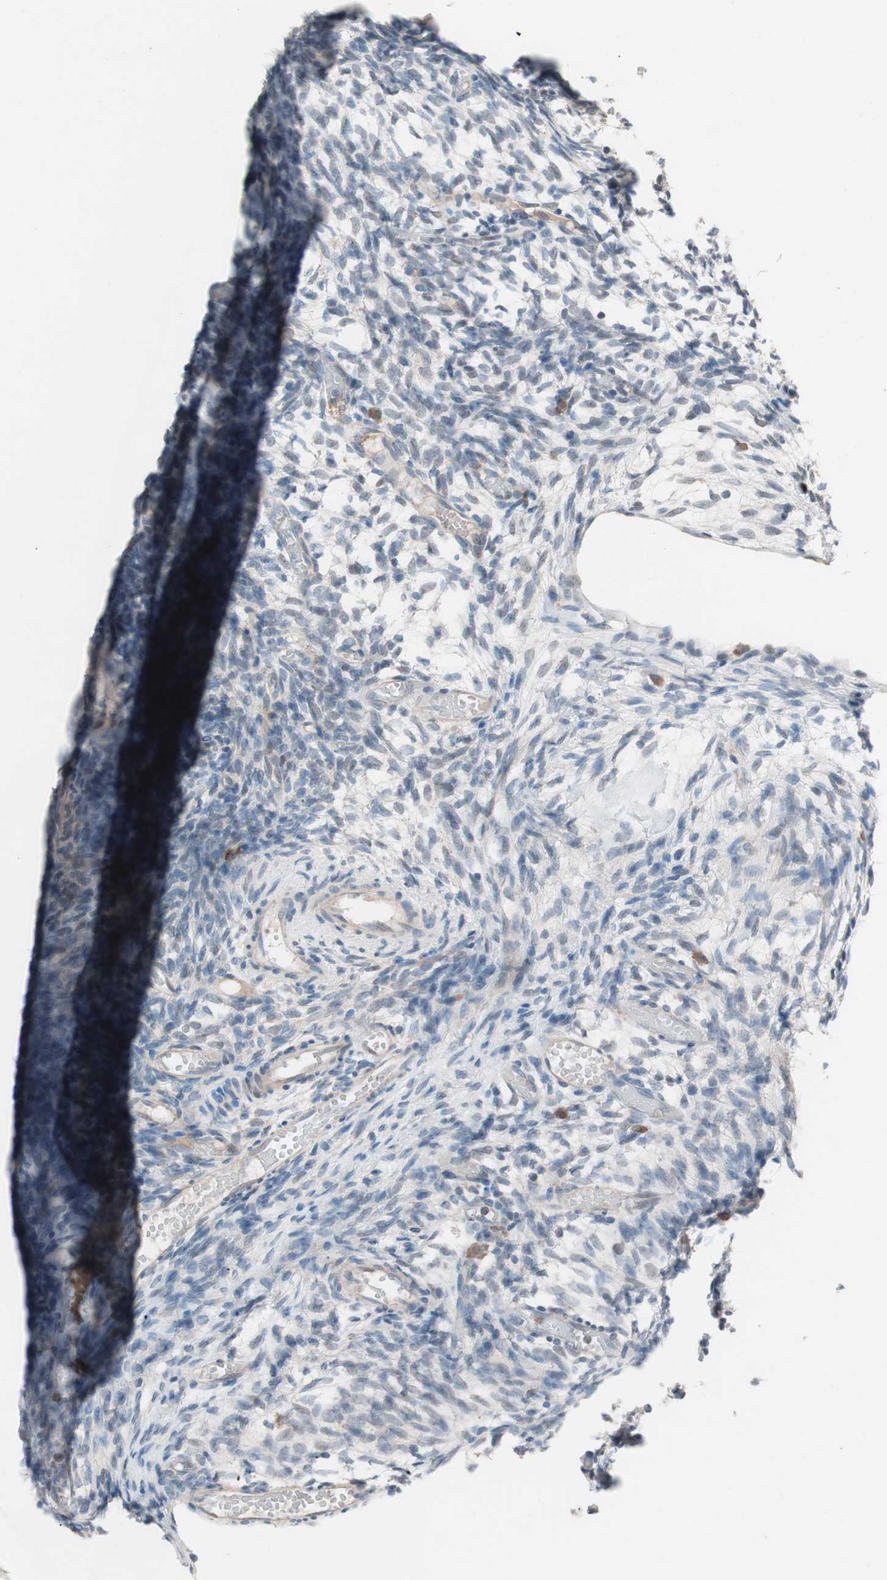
{"staining": {"intensity": "negative", "quantity": "none", "location": "none"}, "tissue": "ovary", "cell_type": "Ovarian stroma cells", "image_type": "normal", "snomed": [{"axis": "morphology", "description": "Normal tissue, NOS"}, {"axis": "topography", "description": "Ovary"}], "caption": "Immunohistochemistry (IHC) histopathology image of benign human ovary stained for a protein (brown), which exhibits no positivity in ovarian stroma cells. Brightfield microscopy of immunohistochemistry (IHC) stained with DAB (3,3'-diaminobenzidine) (brown) and hematoxylin (blue), captured at high magnification.", "gene": "FAAH", "patient": {"sex": "female", "age": 35}}